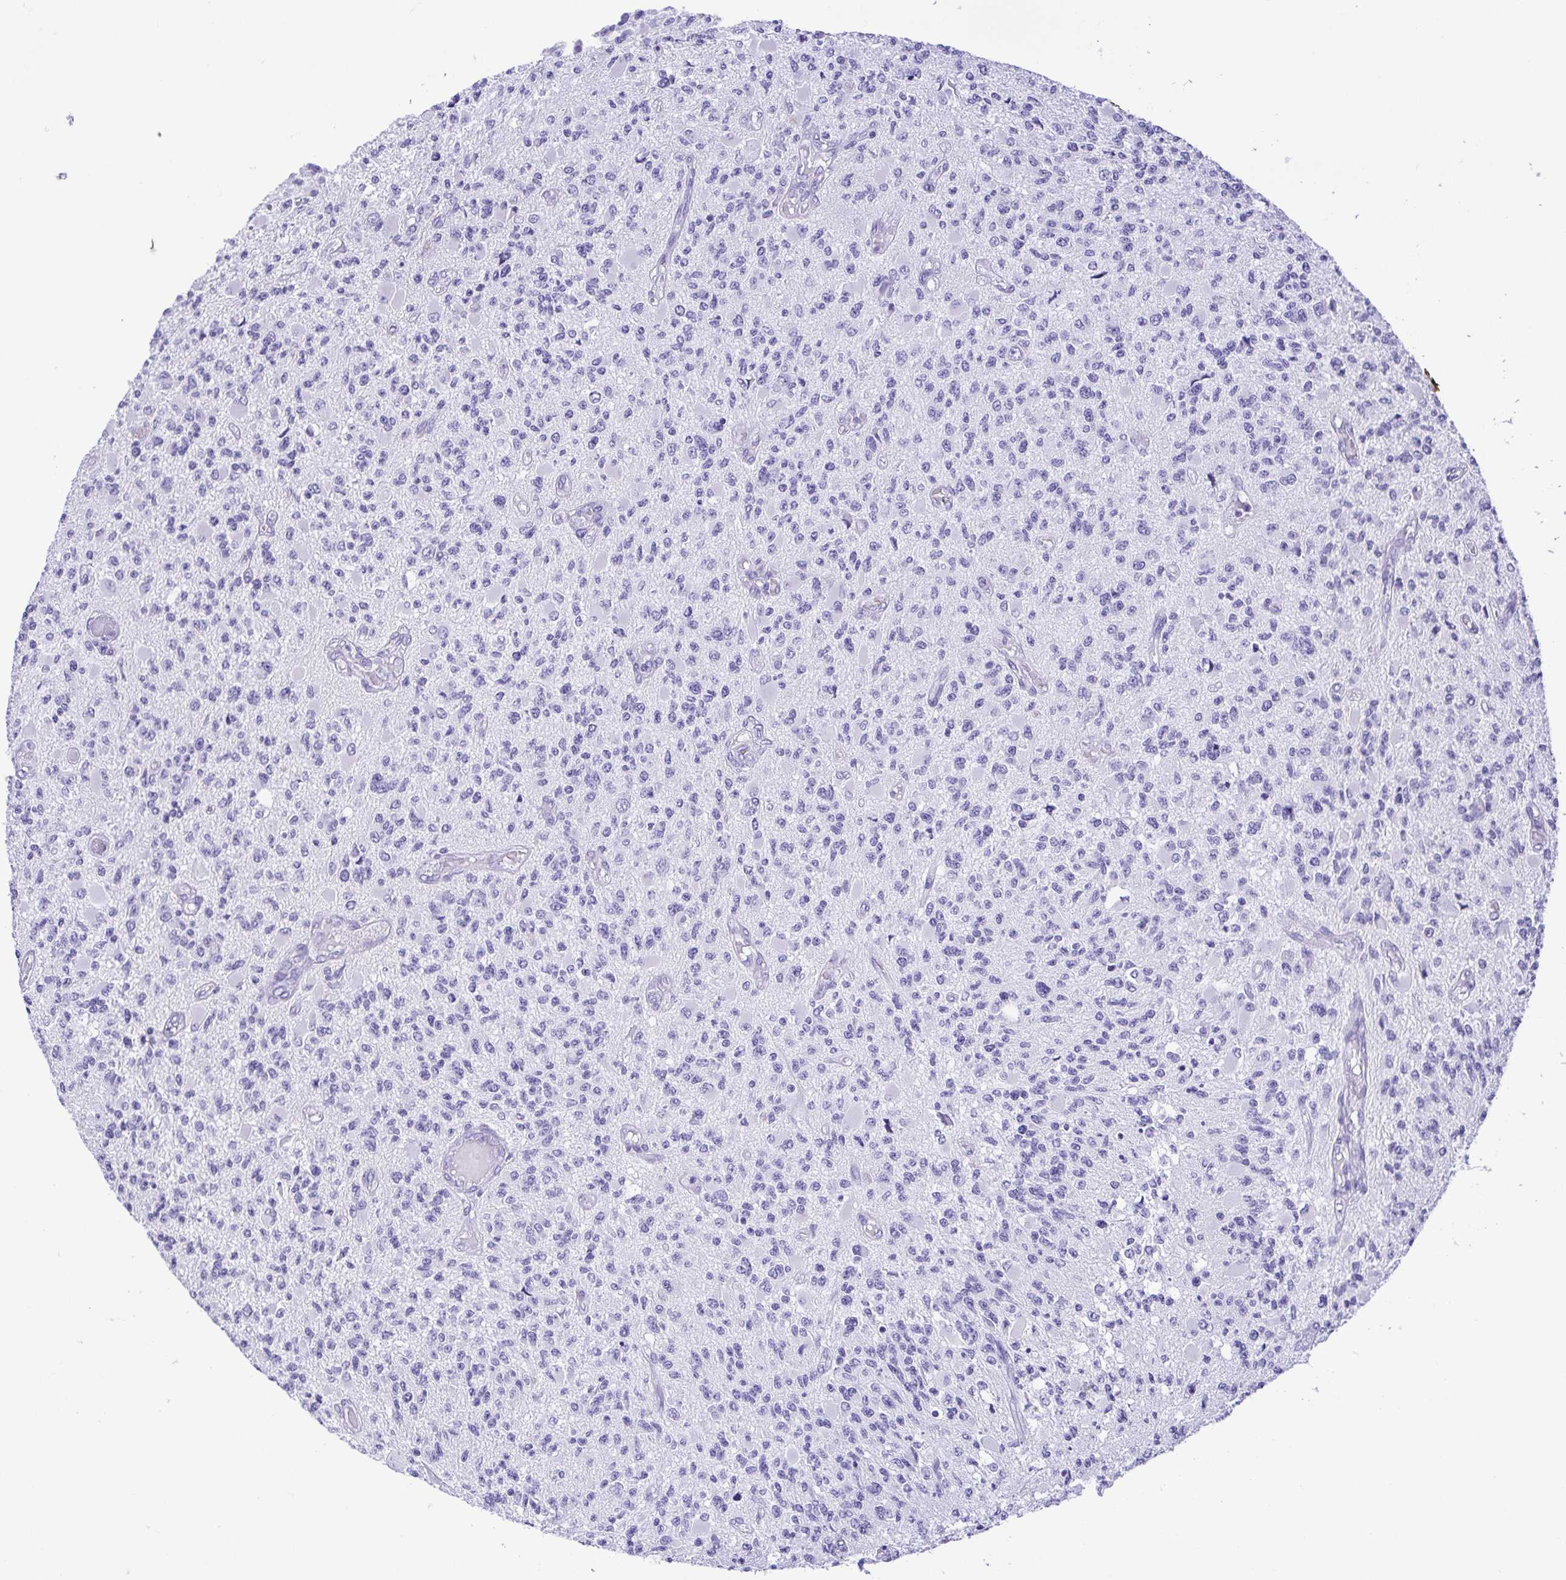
{"staining": {"intensity": "negative", "quantity": "none", "location": "none"}, "tissue": "glioma", "cell_type": "Tumor cells", "image_type": "cancer", "snomed": [{"axis": "morphology", "description": "Glioma, malignant, High grade"}, {"axis": "topography", "description": "Brain"}], "caption": "Immunohistochemical staining of human glioma demonstrates no significant staining in tumor cells.", "gene": "CDSN", "patient": {"sex": "female", "age": 63}}